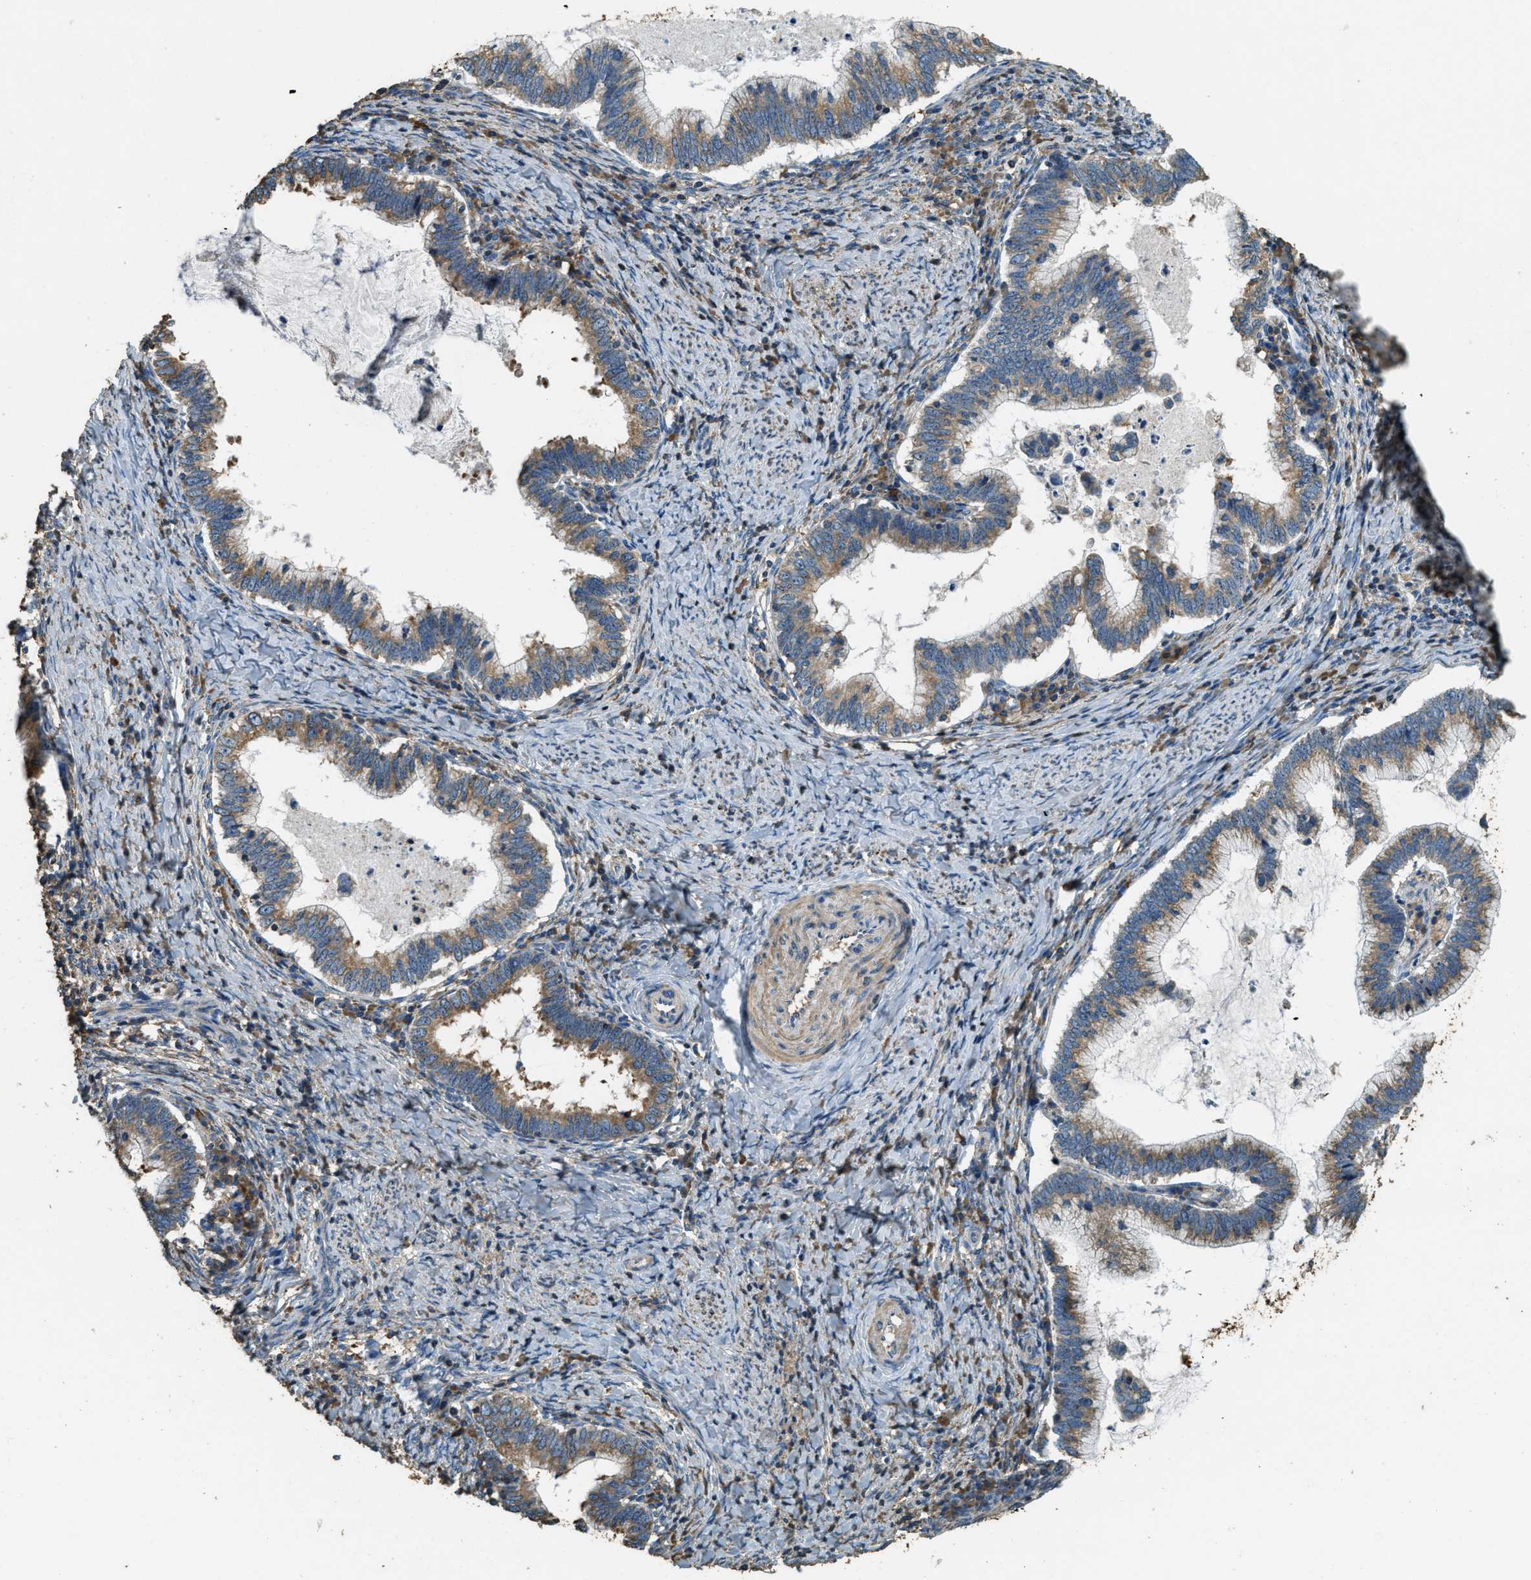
{"staining": {"intensity": "moderate", "quantity": ">75%", "location": "cytoplasmic/membranous"}, "tissue": "cervical cancer", "cell_type": "Tumor cells", "image_type": "cancer", "snomed": [{"axis": "morphology", "description": "Adenocarcinoma, NOS"}, {"axis": "topography", "description": "Cervix"}], "caption": "Immunohistochemical staining of human cervical cancer (adenocarcinoma) exhibits moderate cytoplasmic/membranous protein positivity in approximately >75% of tumor cells.", "gene": "ERGIC1", "patient": {"sex": "female", "age": 36}}